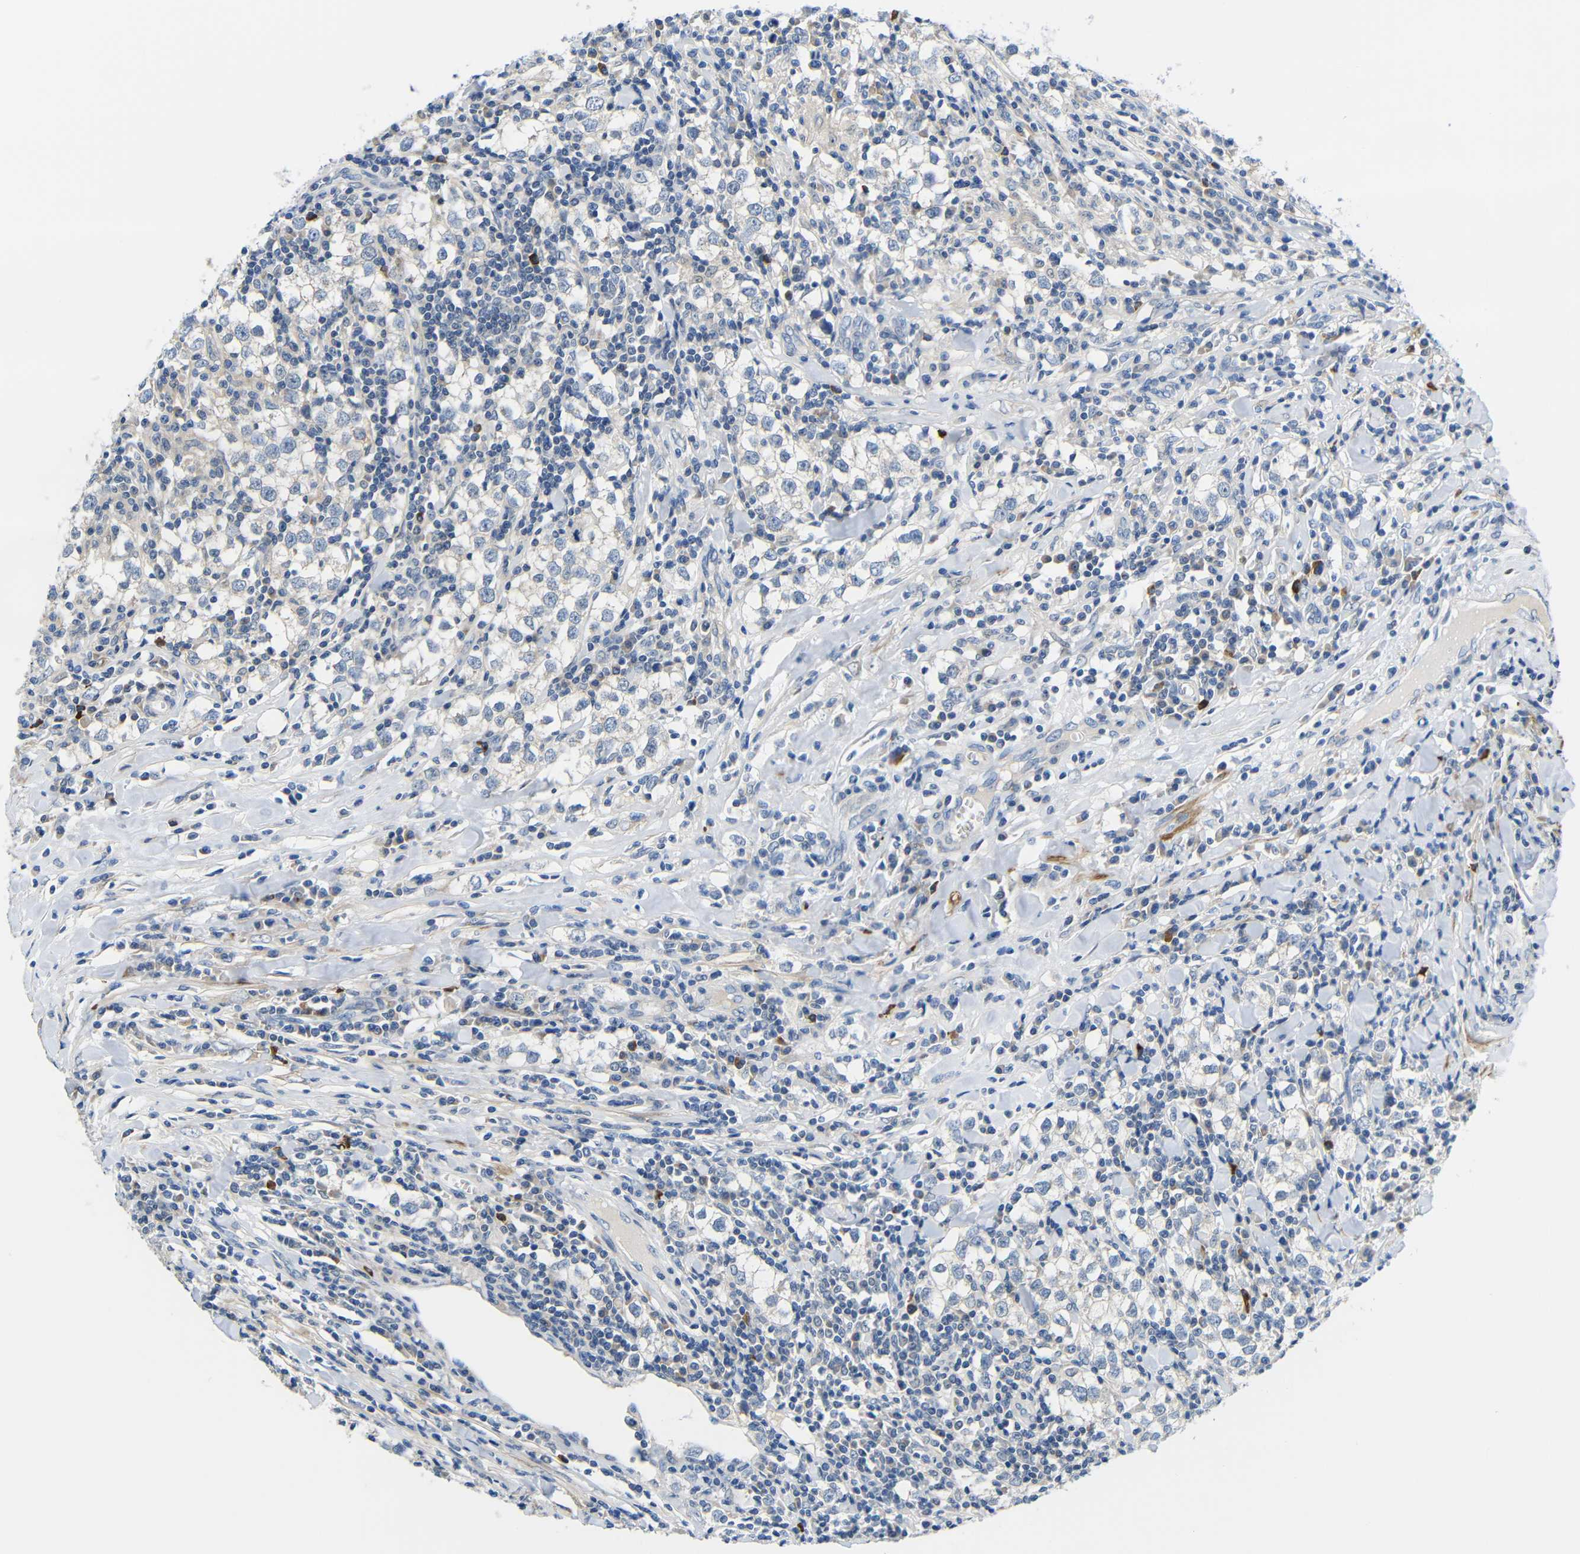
{"staining": {"intensity": "negative", "quantity": "none", "location": "none"}, "tissue": "testis cancer", "cell_type": "Tumor cells", "image_type": "cancer", "snomed": [{"axis": "morphology", "description": "Seminoma, NOS"}, {"axis": "morphology", "description": "Carcinoma, Embryonal, NOS"}, {"axis": "topography", "description": "Testis"}], "caption": "The histopathology image displays no significant positivity in tumor cells of testis embryonal carcinoma. (Brightfield microscopy of DAB immunohistochemistry (IHC) at high magnification).", "gene": "NEGR1", "patient": {"sex": "male", "age": 36}}